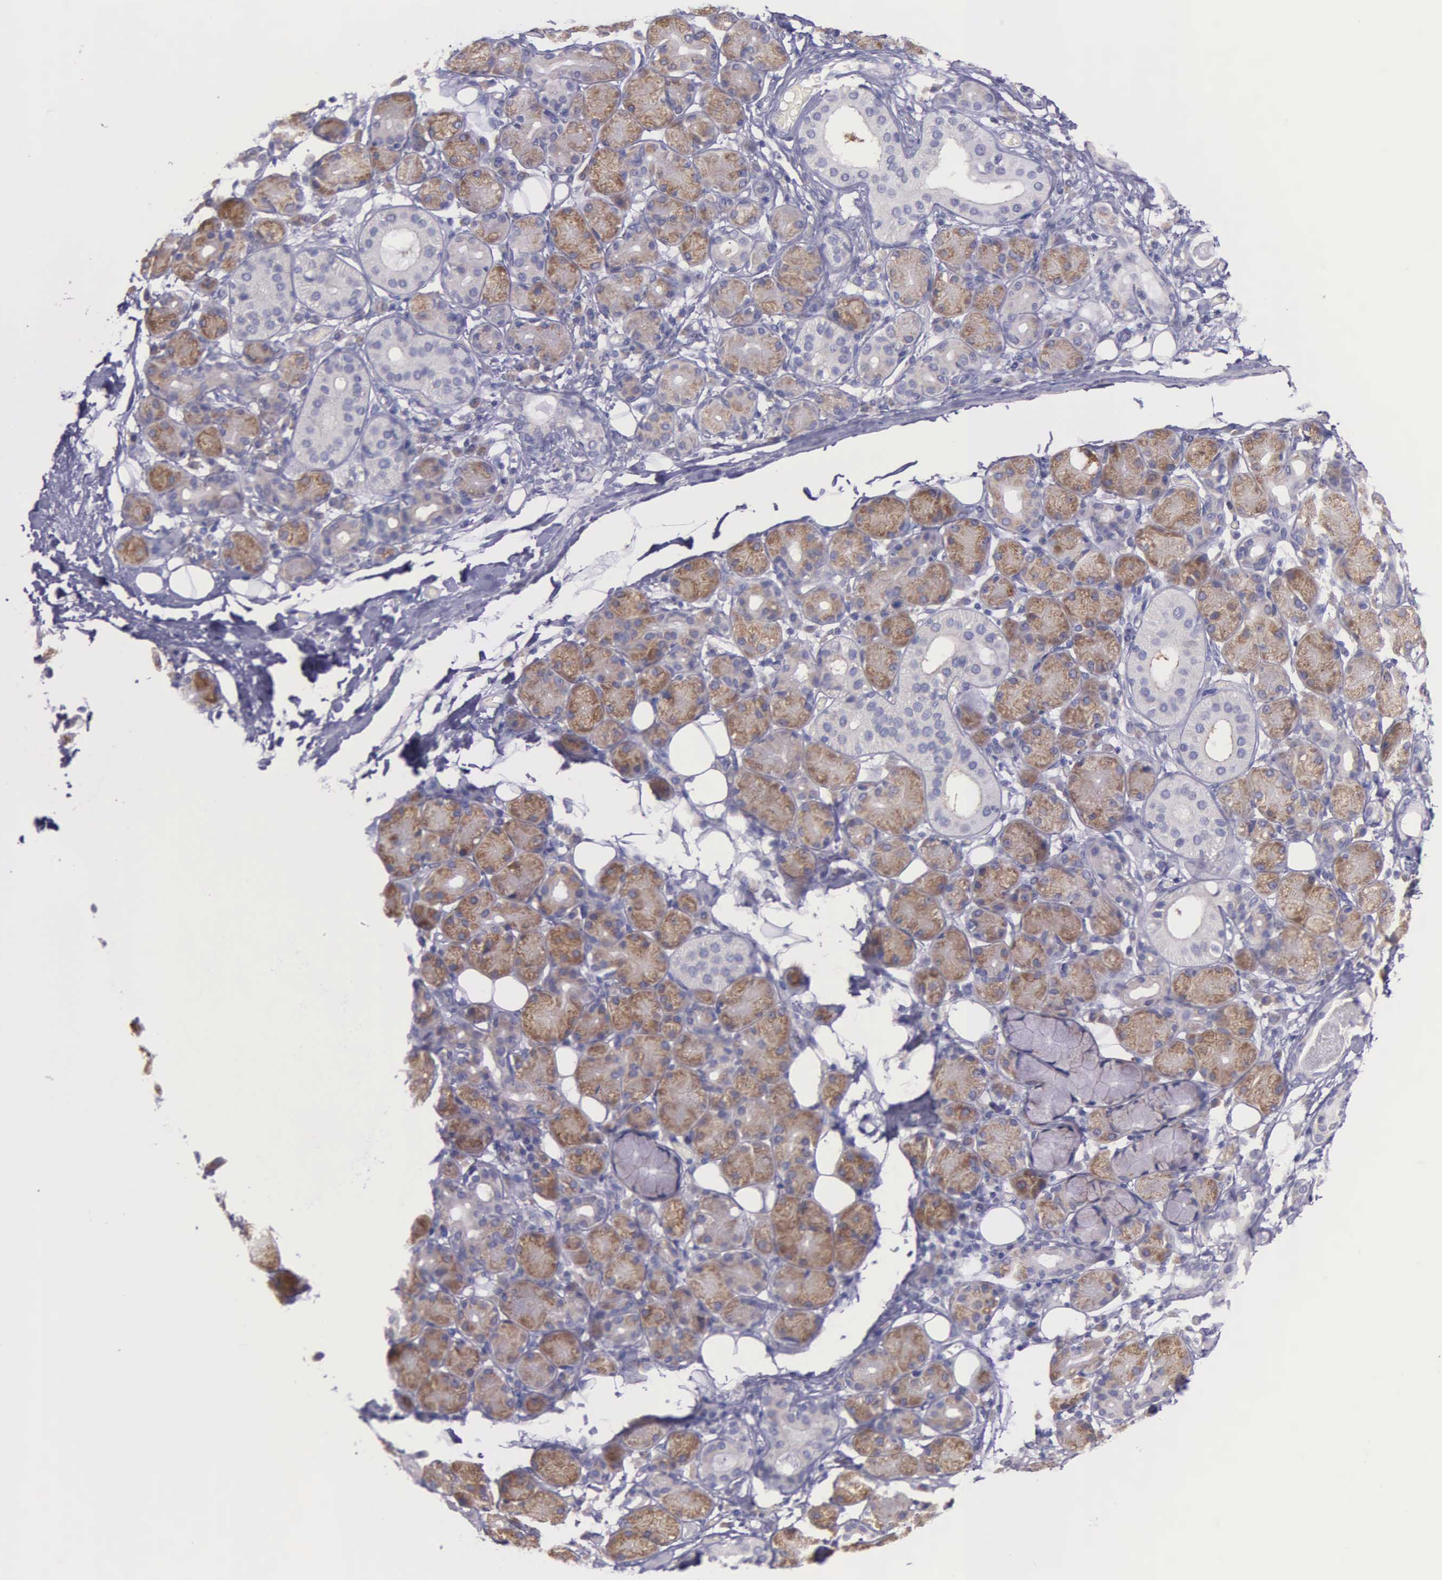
{"staining": {"intensity": "moderate", "quantity": ">75%", "location": "cytoplasmic/membranous"}, "tissue": "salivary gland", "cell_type": "Glandular cells", "image_type": "normal", "snomed": [{"axis": "morphology", "description": "Normal tissue, NOS"}, {"axis": "topography", "description": "Salivary gland"}, {"axis": "topography", "description": "Peripheral nerve tissue"}], "caption": "A photomicrograph of salivary gland stained for a protein displays moderate cytoplasmic/membranous brown staining in glandular cells. (brown staining indicates protein expression, while blue staining denotes nuclei).", "gene": "CTAGE15", "patient": {"sex": "male", "age": 62}}